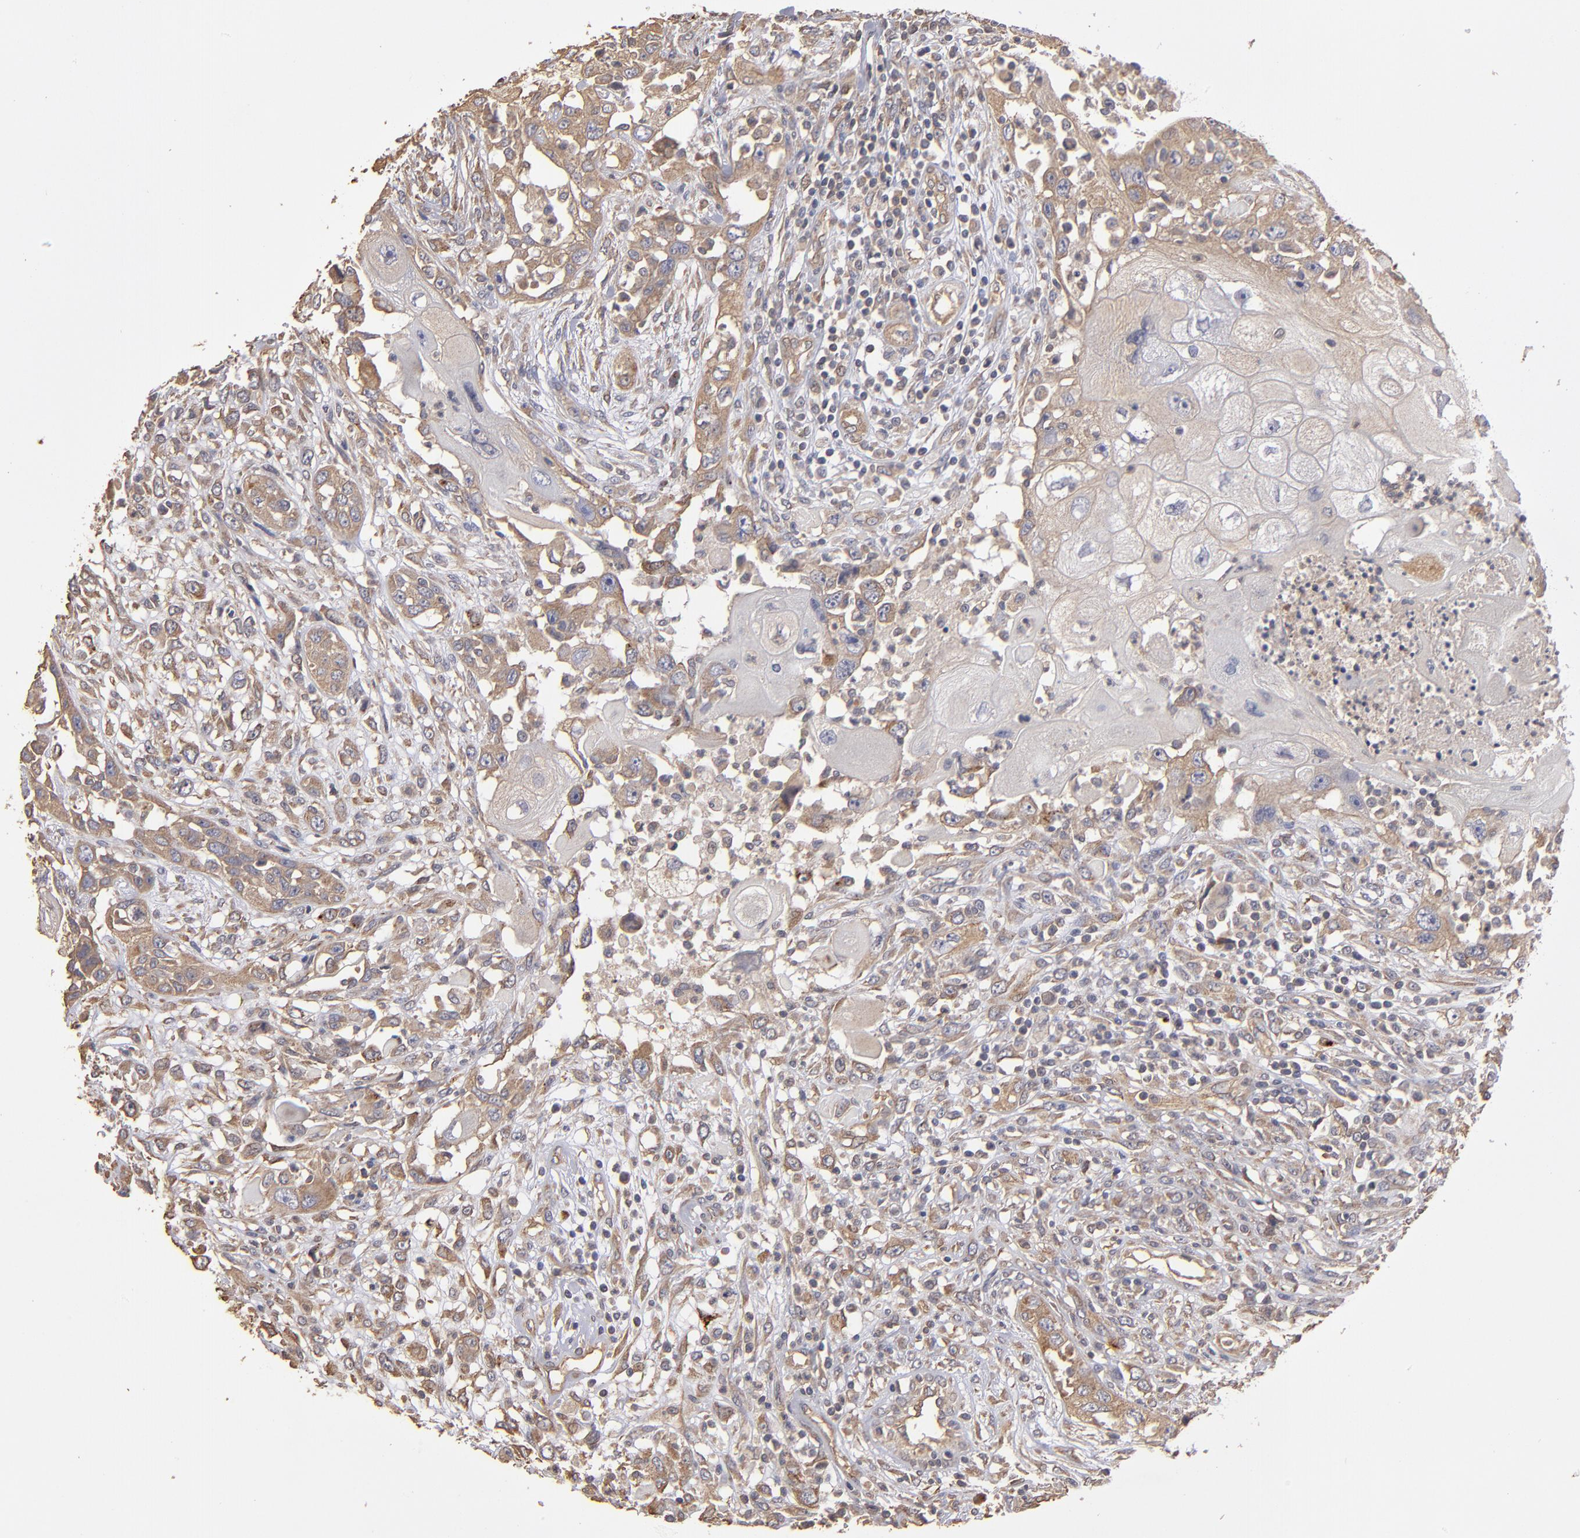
{"staining": {"intensity": "moderate", "quantity": ">75%", "location": "cytoplasmic/membranous"}, "tissue": "head and neck cancer", "cell_type": "Tumor cells", "image_type": "cancer", "snomed": [{"axis": "morphology", "description": "Neoplasm, malignant, NOS"}, {"axis": "topography", "description": "Salivary gland"}, {"axis": "topography", "description": "Head-Neck"}], "caption": "Immunohistochemistry micrograph of malignant neoplasm (head and neck) stained for a protein (brown), which demonstrates medium levels of moderate cytoplasmic/membranous staining in about >75% of tumor cells.", "gene": "DMD", "patient": {"sex": "male", "age": 43}}